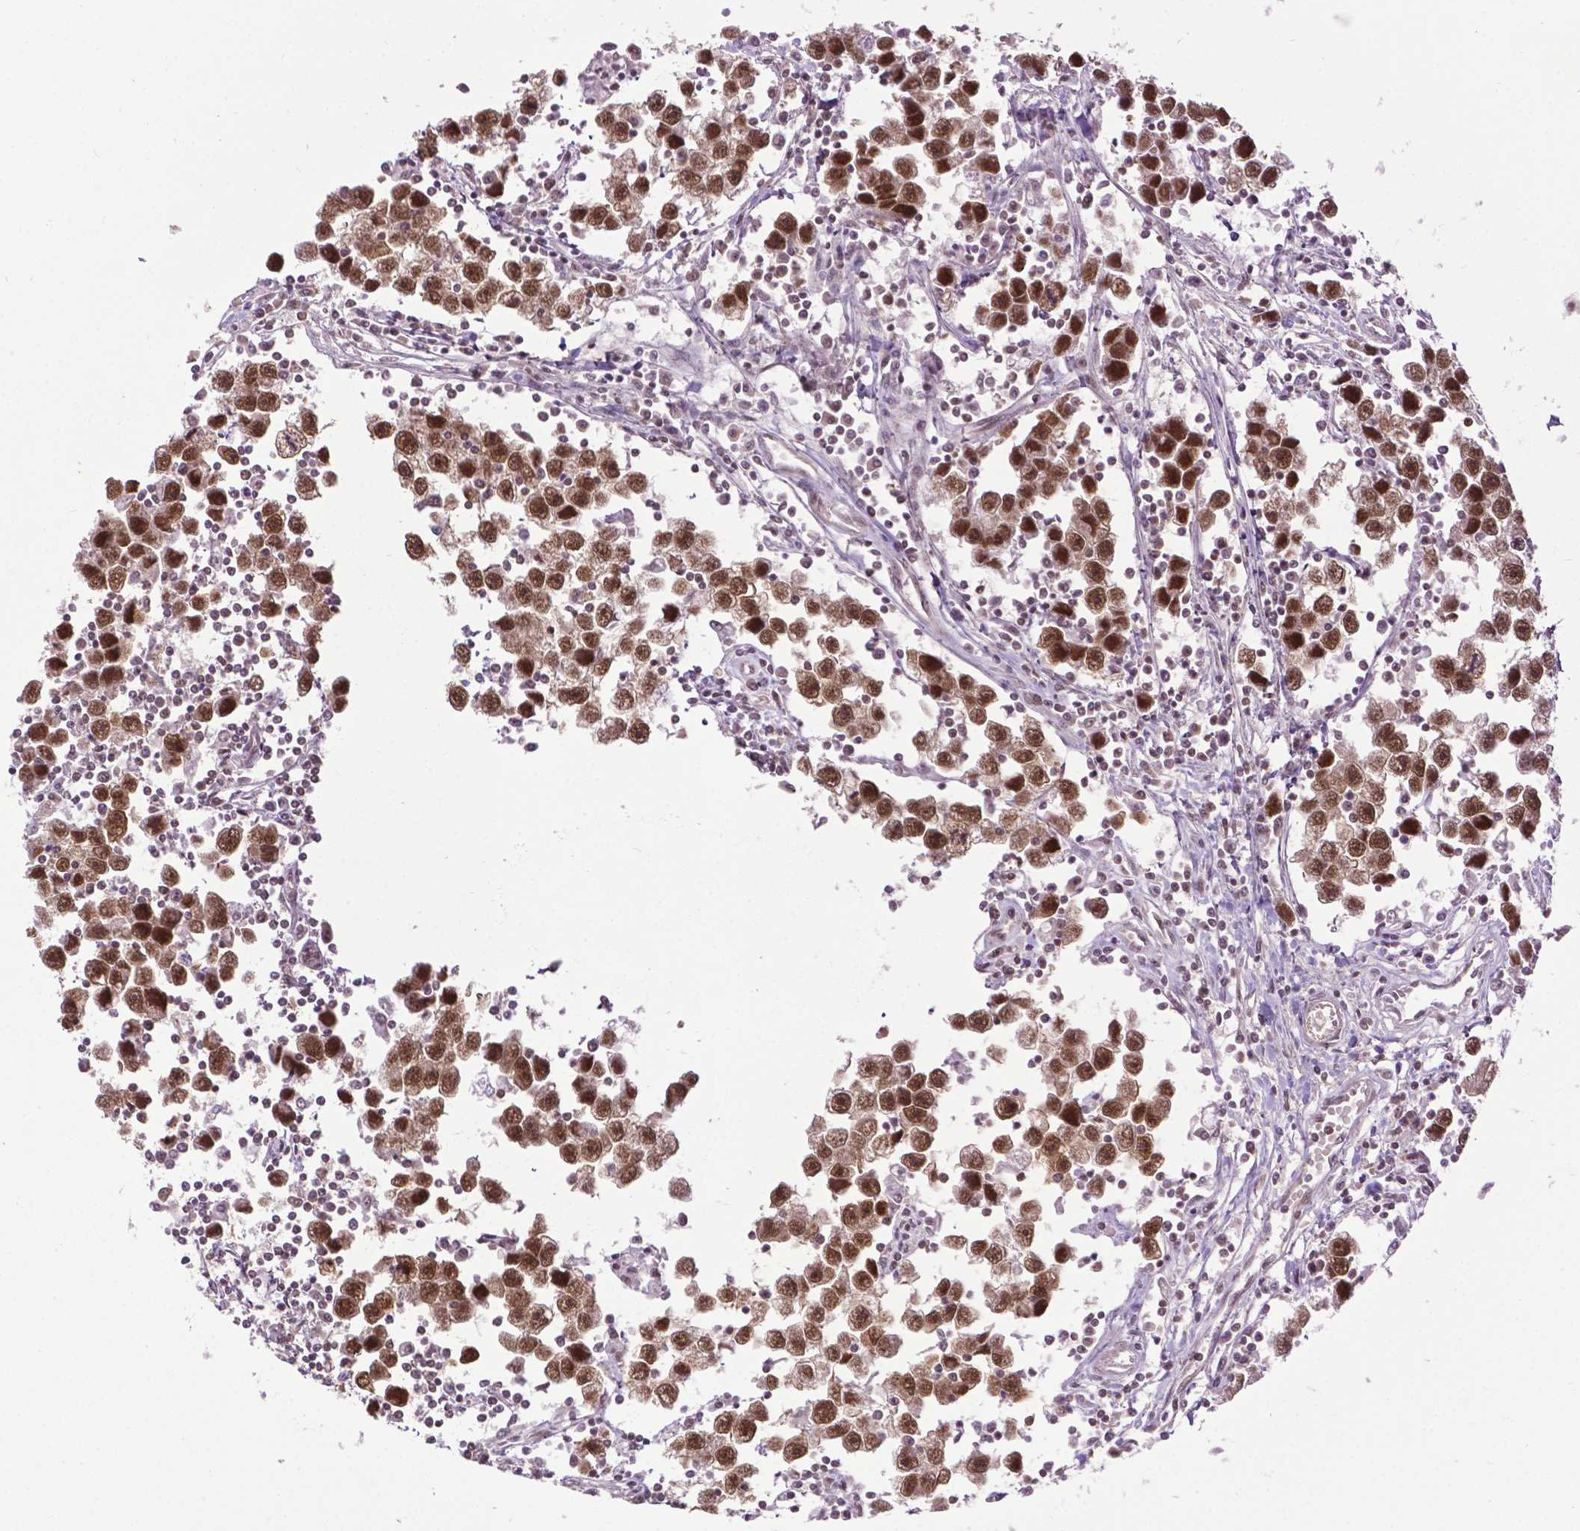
{"staining": {"intensity": "strong", "quantity": ">75%", "location": "nuclear"}, "tissue": "testis cancer", "cell_type": "Tumor cells", "image_type": "cancer", "snomed": [{"axis": "morphology", "description": "Seminoma, NOS"}, {"axis": "topography", "description": "Testis"}], "caption": "A photomicrograph showing strong nuclear staining in approximately >75% of tumor cells in testis seminoma, as visualized by brown immunohistochemical staining.", "gene": "UBQLN4", "patient": {"sex": "male", "age": 30}}